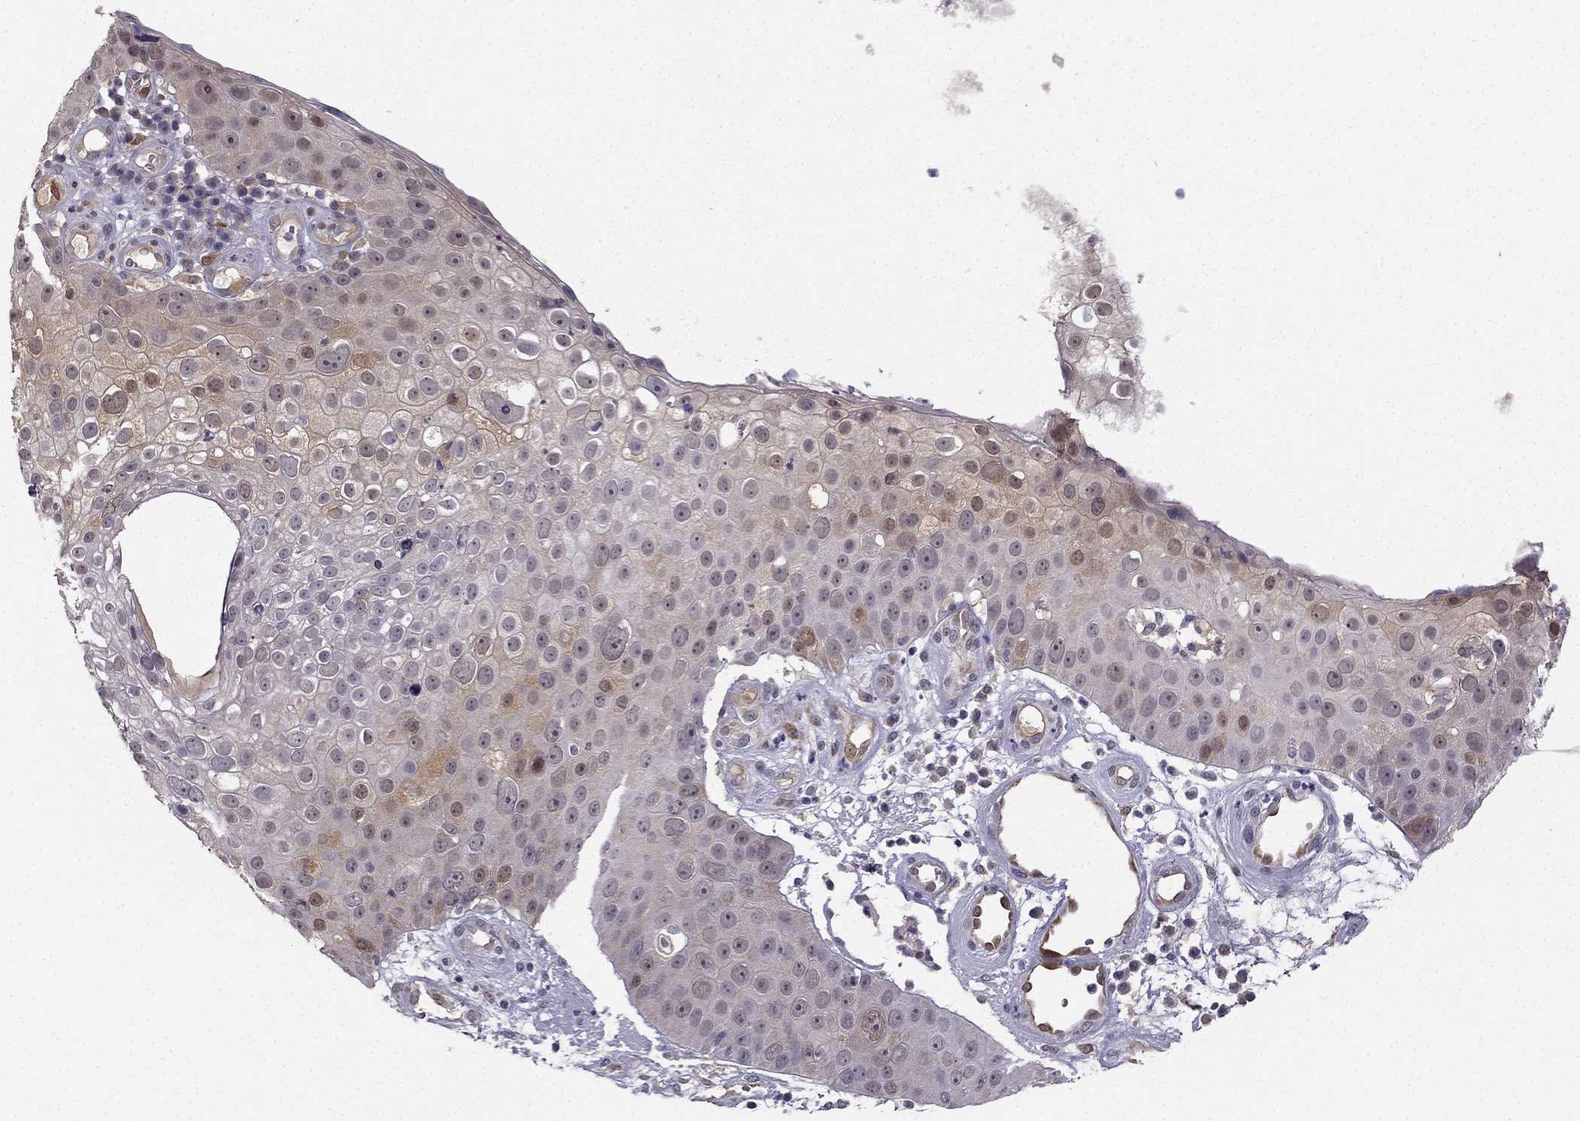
{"staining": {"intensity": "weak", "quantity": "<25%", "location": "cytoplasmic/membranous"}, "tissue": "skin cancer", "cell_type": "Tumor cells", "image_type": "cancer", "snomed": [{"axis": "morphology", "description": "Squamous cell carcinoma, NOS"}, {"axis": "topography", "description": "Skin"}], "caption": "A histopathology image of human skin squamous cell carcinoma is negative for staining in tumor cells. Nuclei are stained in blue.", "gene": "NQO1", "patient": {"sex": "male", "age": 71}}